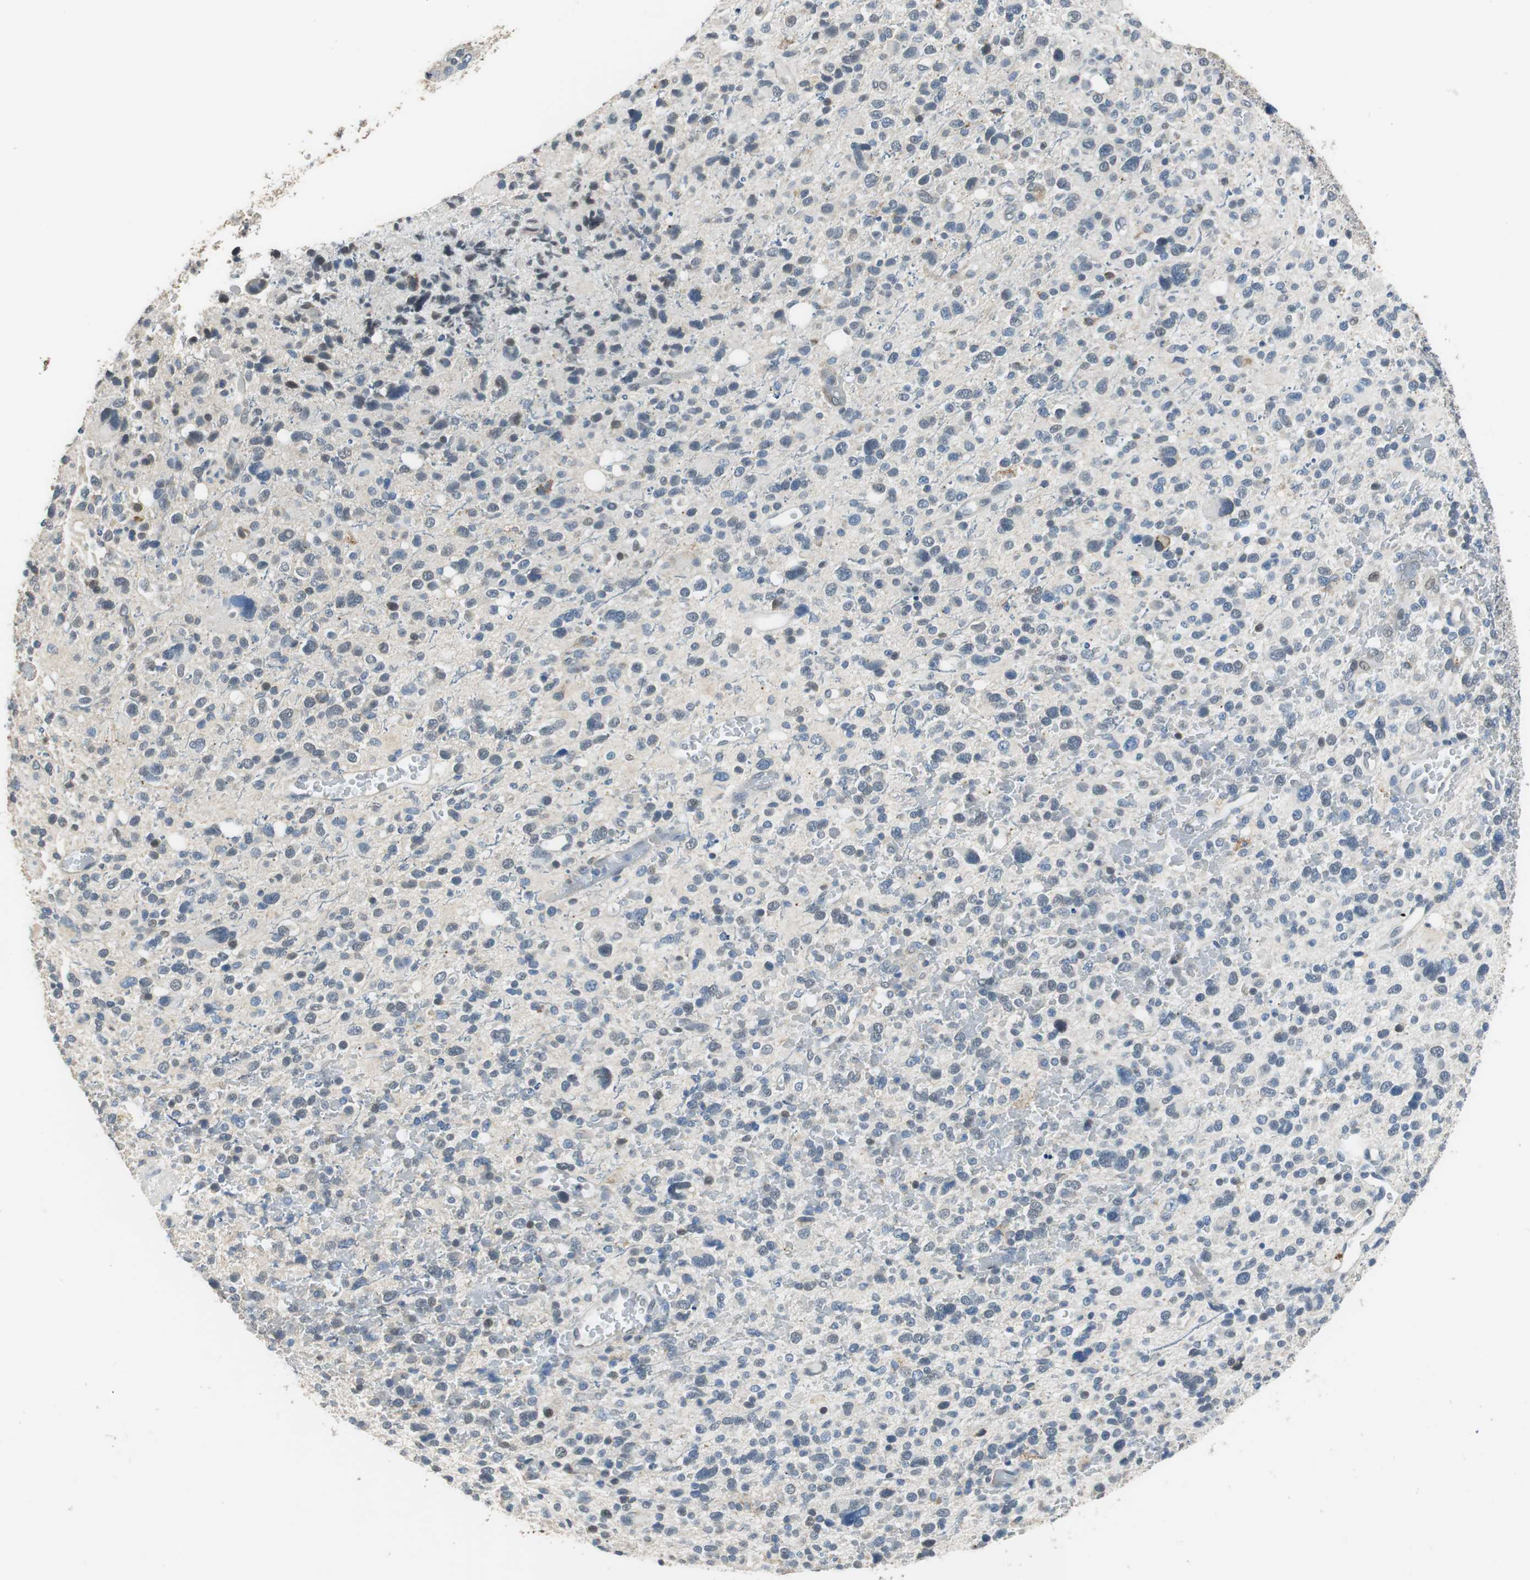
{"staining": {"intensity": "negative", "quantity": "none", "location": "none"}, "tissue": "glioma", "cell_type": "Tumor cells", "image_type": "cancer", "snomed": [{"axis": "morphology", "description": "Glioma, malignant, High grade"}, {"axis": "topography", "description": "Brain"}], "caption": "A photomicrograph of malignant glioma (high-grade) stained for a protein demonstrates no brown staining in tumor cells.", "gene": "ALDH4A1", "patient": {"sex": "male", "age": 48}}